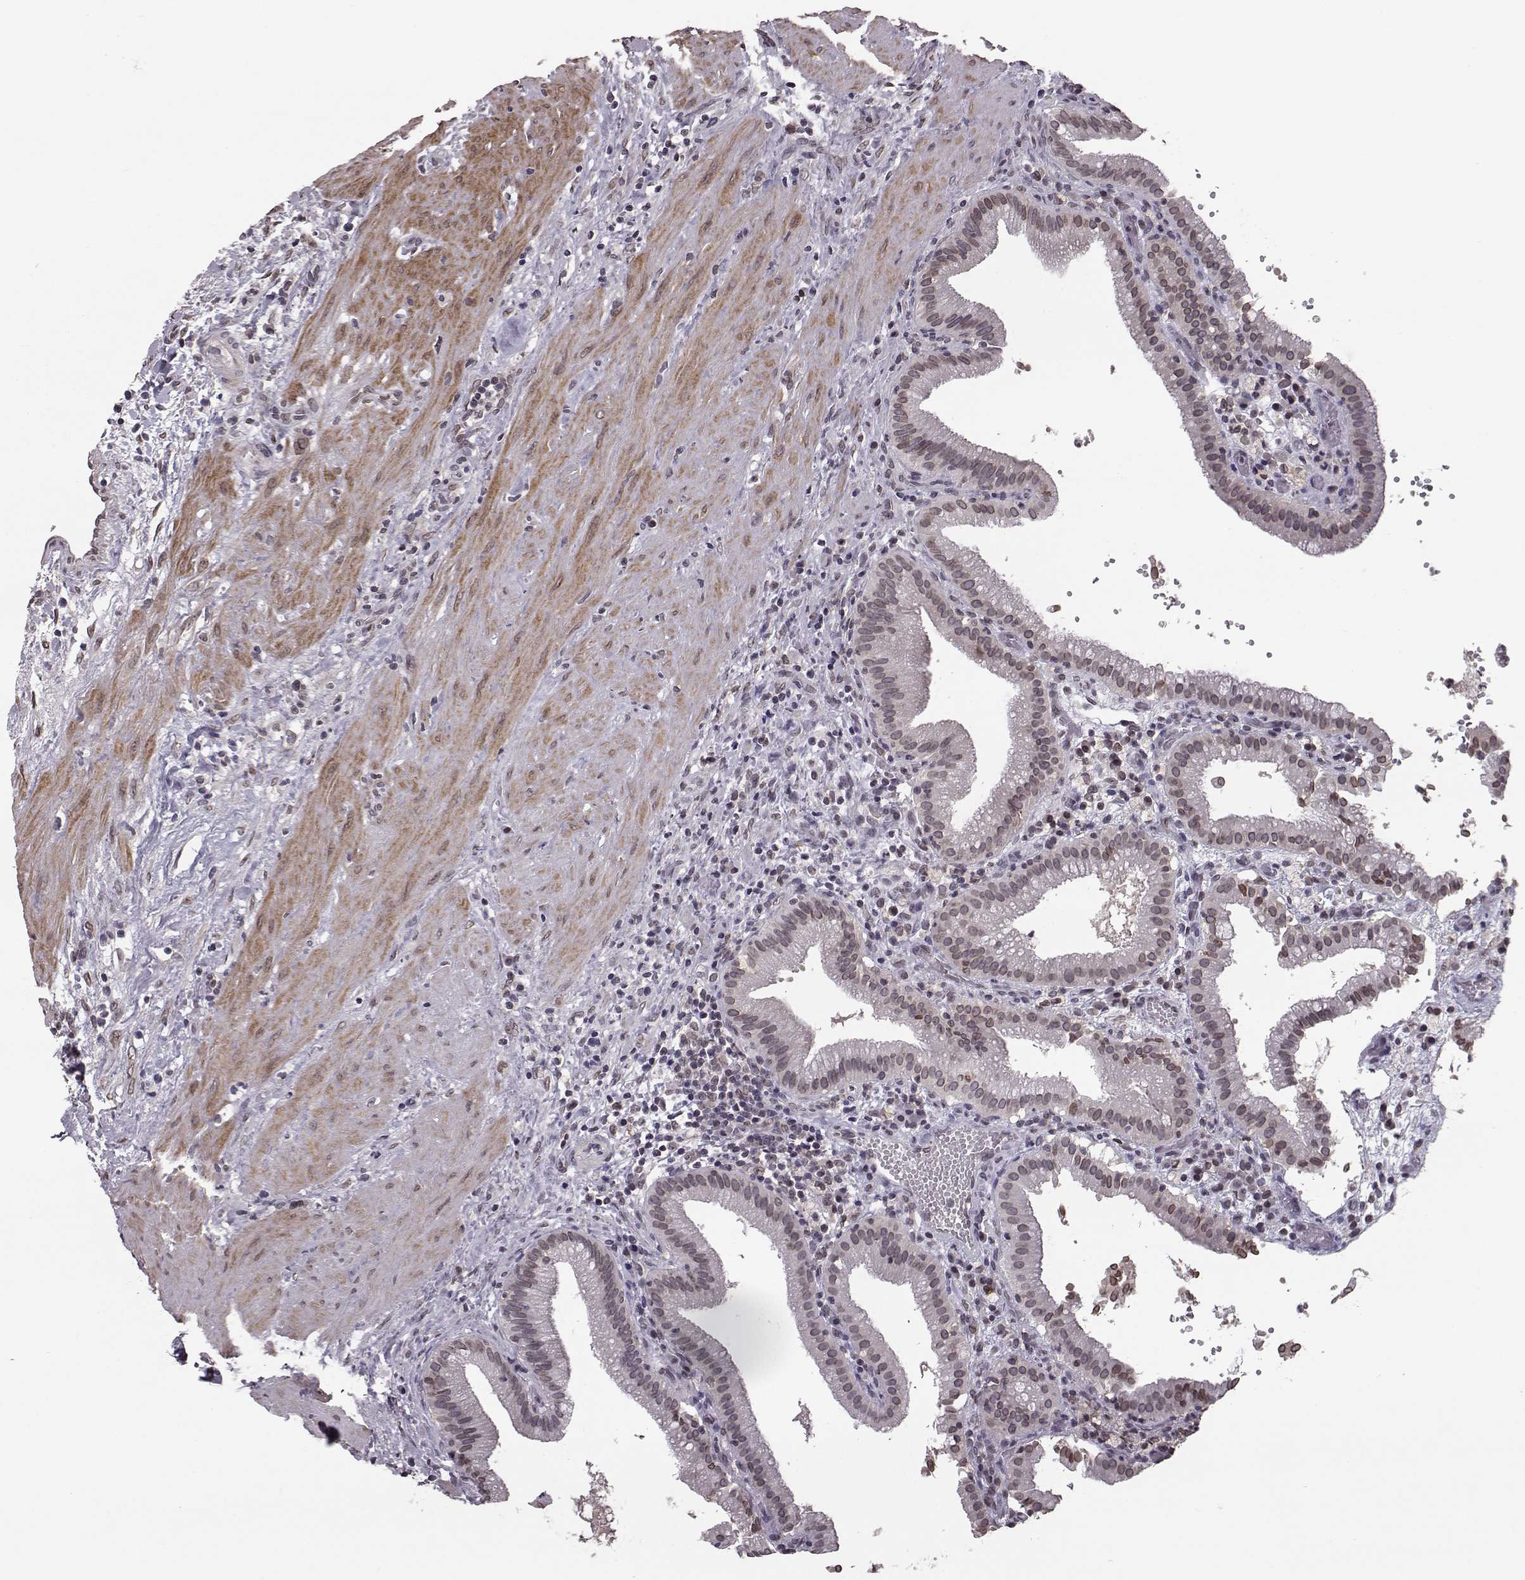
{"staining": {"intensity": "weak", "quantity": ">75%", "location": "cytoplasmic/membranous,nuclear"}, "tissue": "gallbladder", "cell_type": "Glandular cells", "image_type": "normal", "snomed": [{"axis": "morphology", "description": "Normal tissue, NOS"}, {"axis": "topography", "description": "Gallbladder"}], "caption": "This image exhibits unremarkable gallbladder stained with immunohistochemistry (IHC) to label a protein in brown. The cytoplasmic/membranous,nuclear of glandular cells show weak positivity for the protein. Nuclei are counter-stained blue.", "gene": "NUP37", "patient": {"sex": "male", "age": 42}}